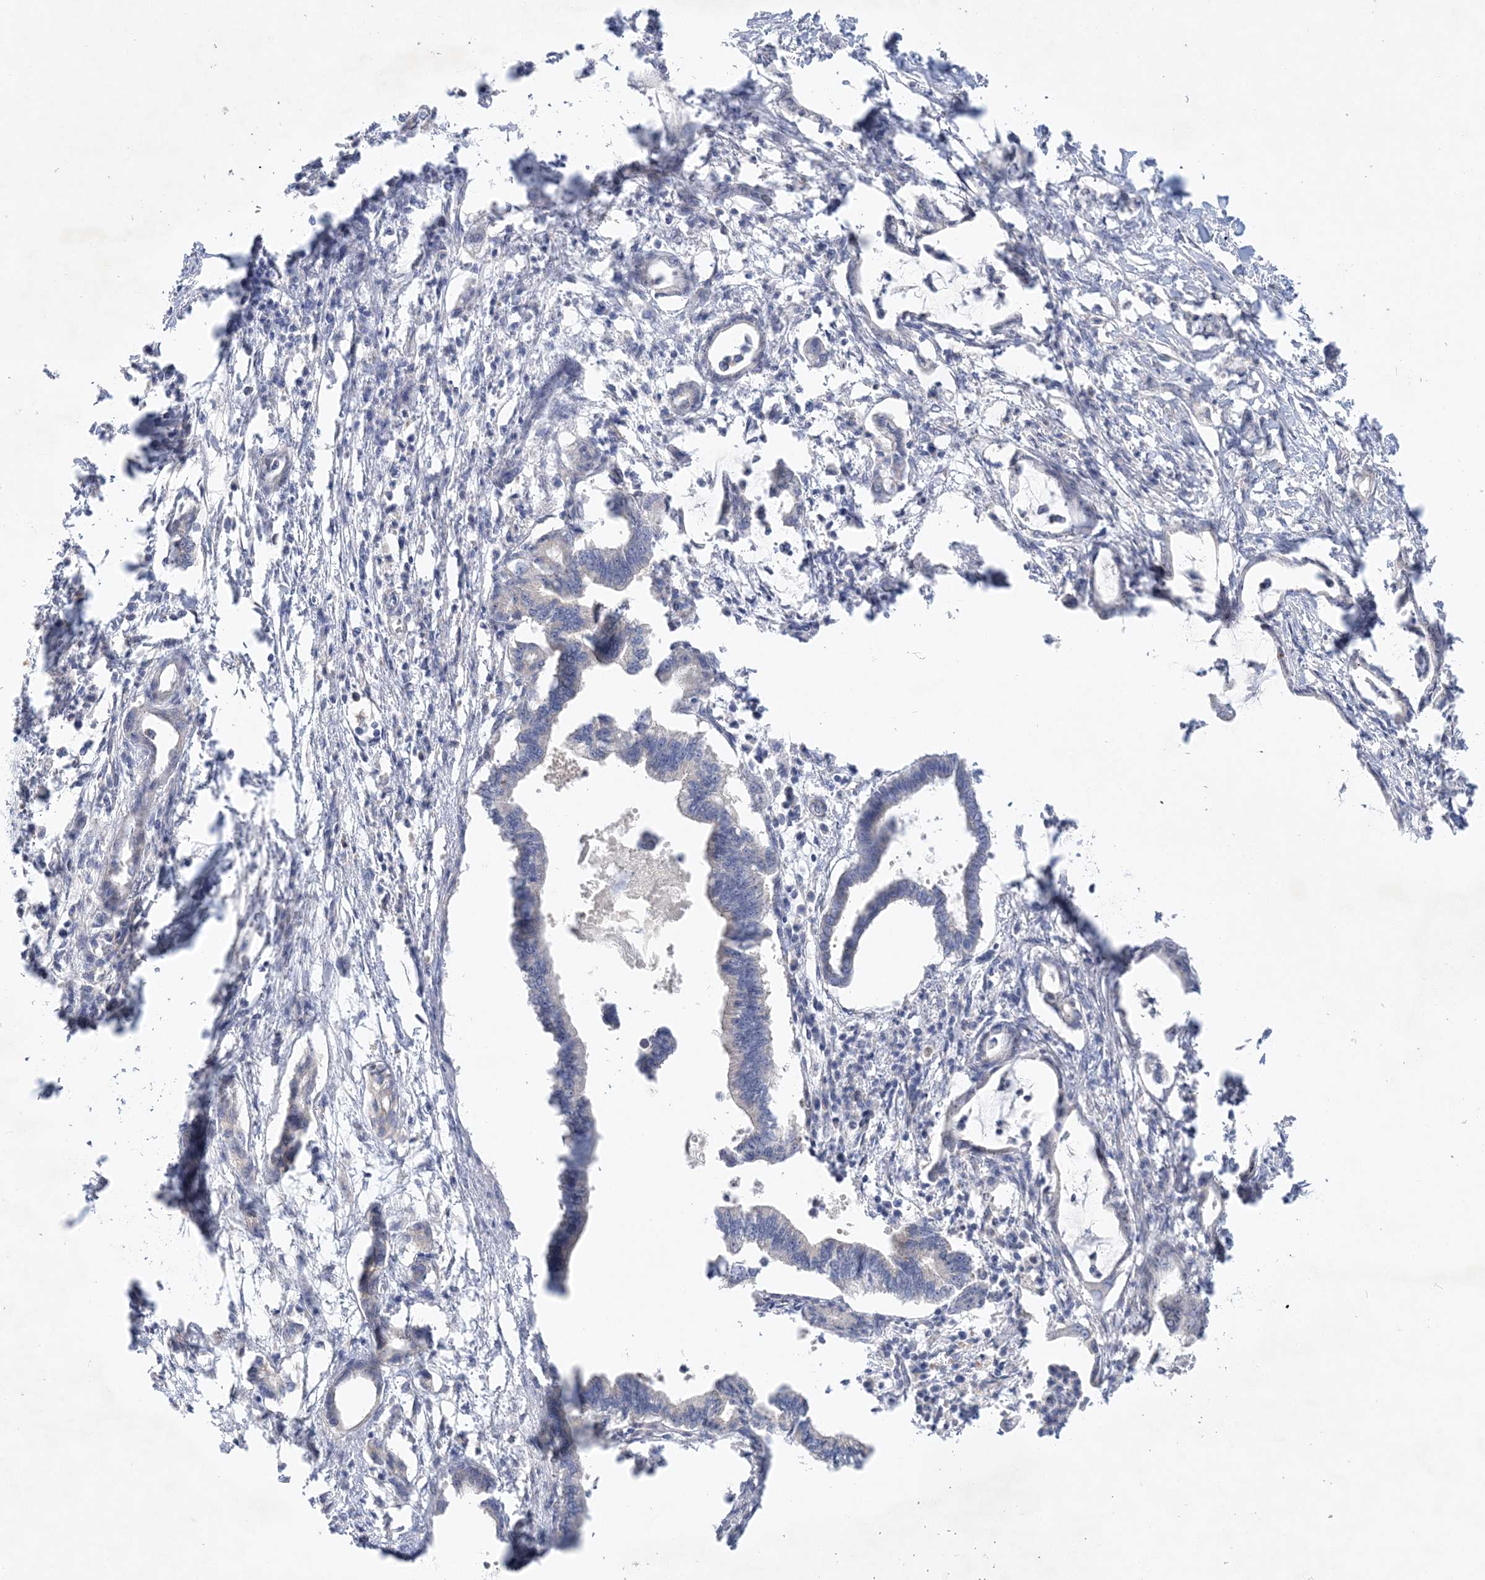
{"staining": {"intensity": "negative", "quantity": "none", "location": "none"}, "tissue": "pancreatic cancer", "cell_type": "Tumor cells", "image_type": "cancer", "snomed": [{"axis": "morphology", "description": "Adenocarcinoma, NOS"}, {"axis": "topography", "description": "Pancreas"}], "caption": "Image shows no protein staining in tumor cells of pancreatic cancer (adenocarcinoma) tissue.", "gene": "ANKRD35", "patient": {"sex": "female", "age": 55}}